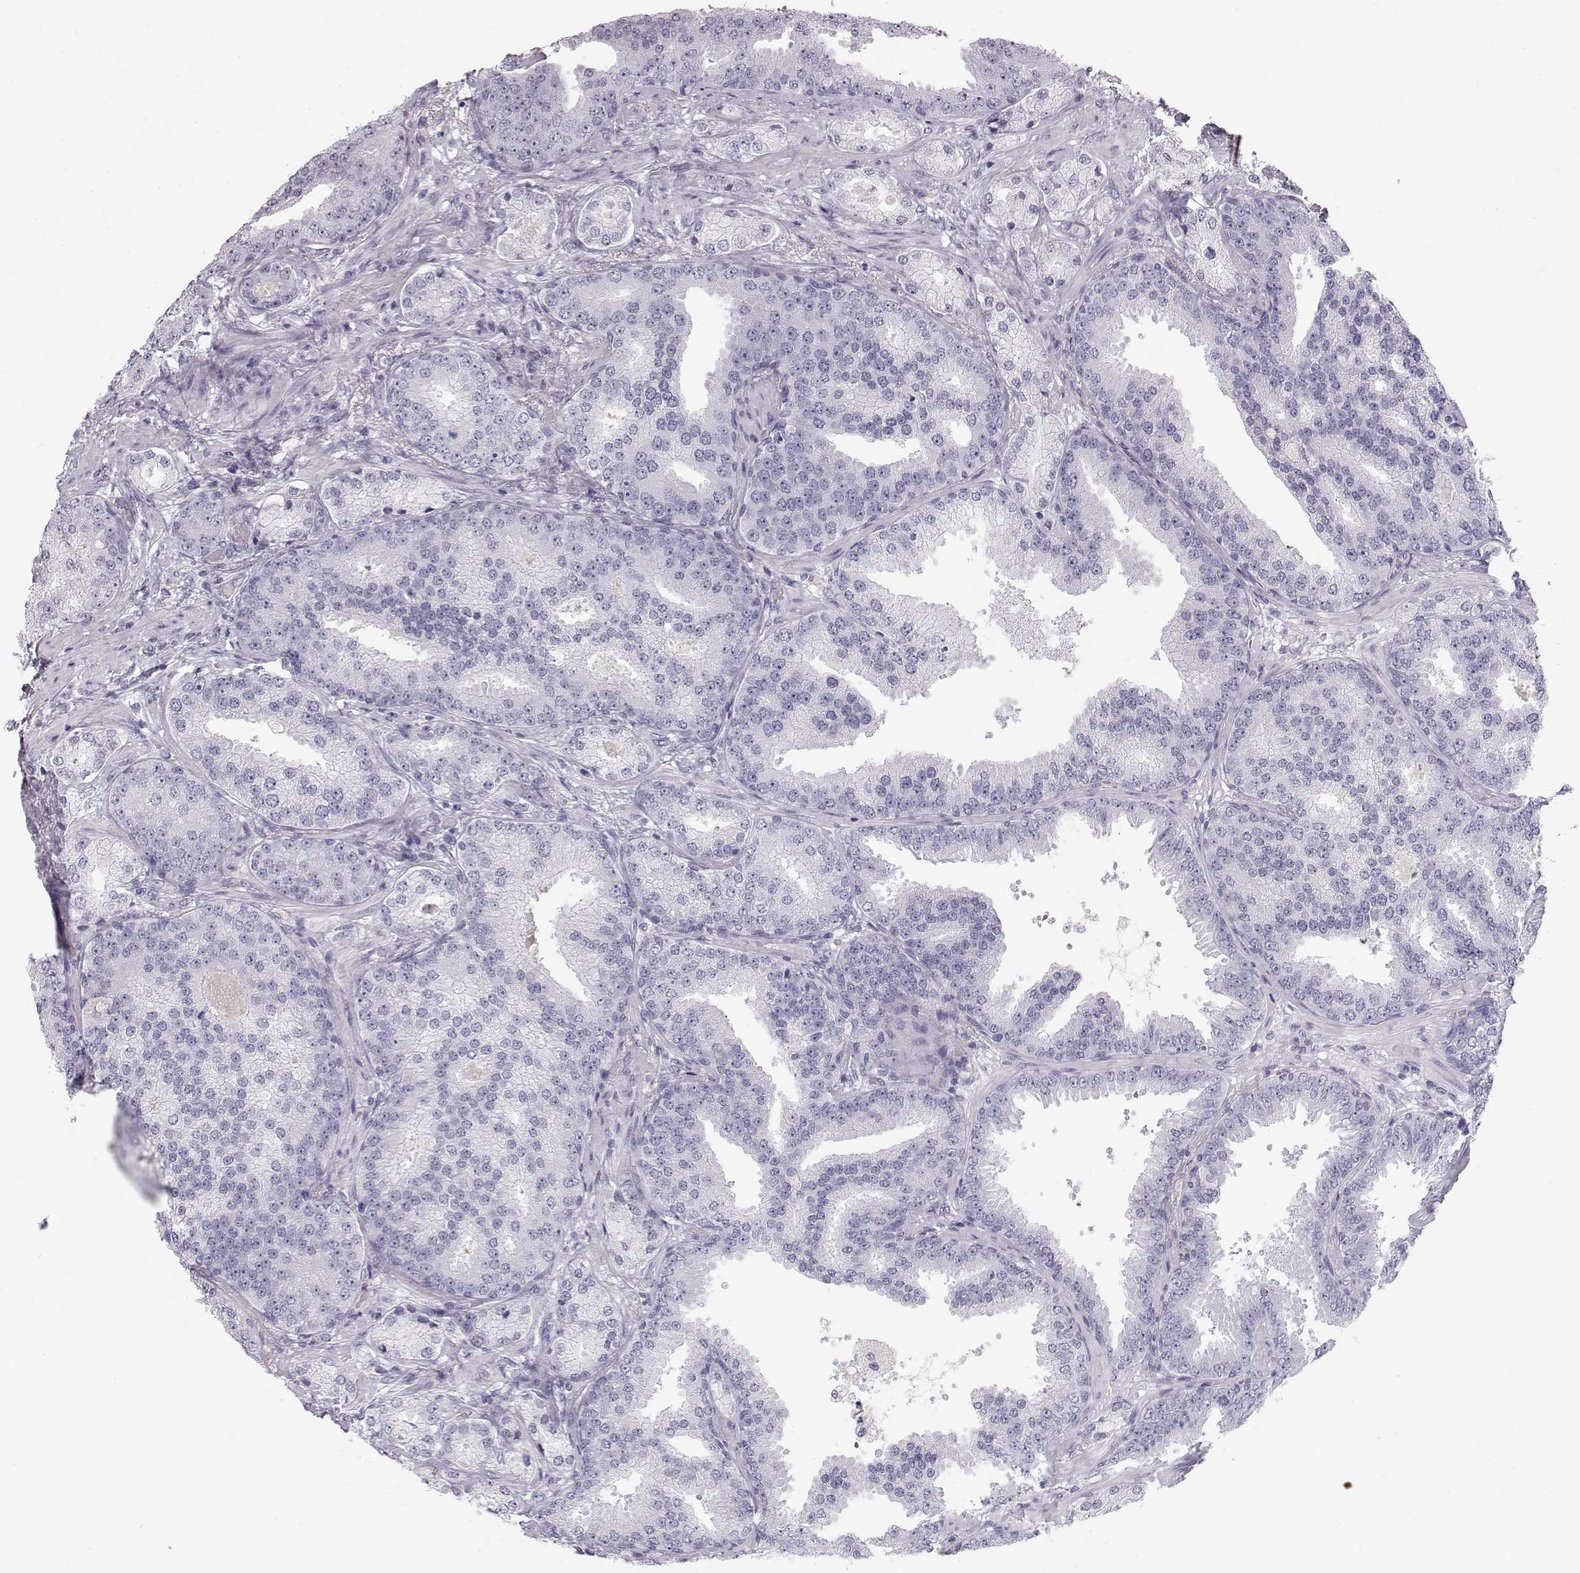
{"staining": {"intensity": "negative", "quantity": "none", "location": "none"}, "tissue": "prostate cancer", "cell_type": "Tumor cells", "image_type": "cancer", "snomed": [{"axis": "morphology", "description": "Adenocarcinoma, Low grade"}, {"axis": "topography", "description": "Prostate"}], "caption": "The immunohistochemistry photomicrograph has no significant positivity in tumor cells of prostate cancer (adenocarcinoma (low-grade)) tissue.", "gene": "MIP", "patient": {"sex": "male", "age": 68}}